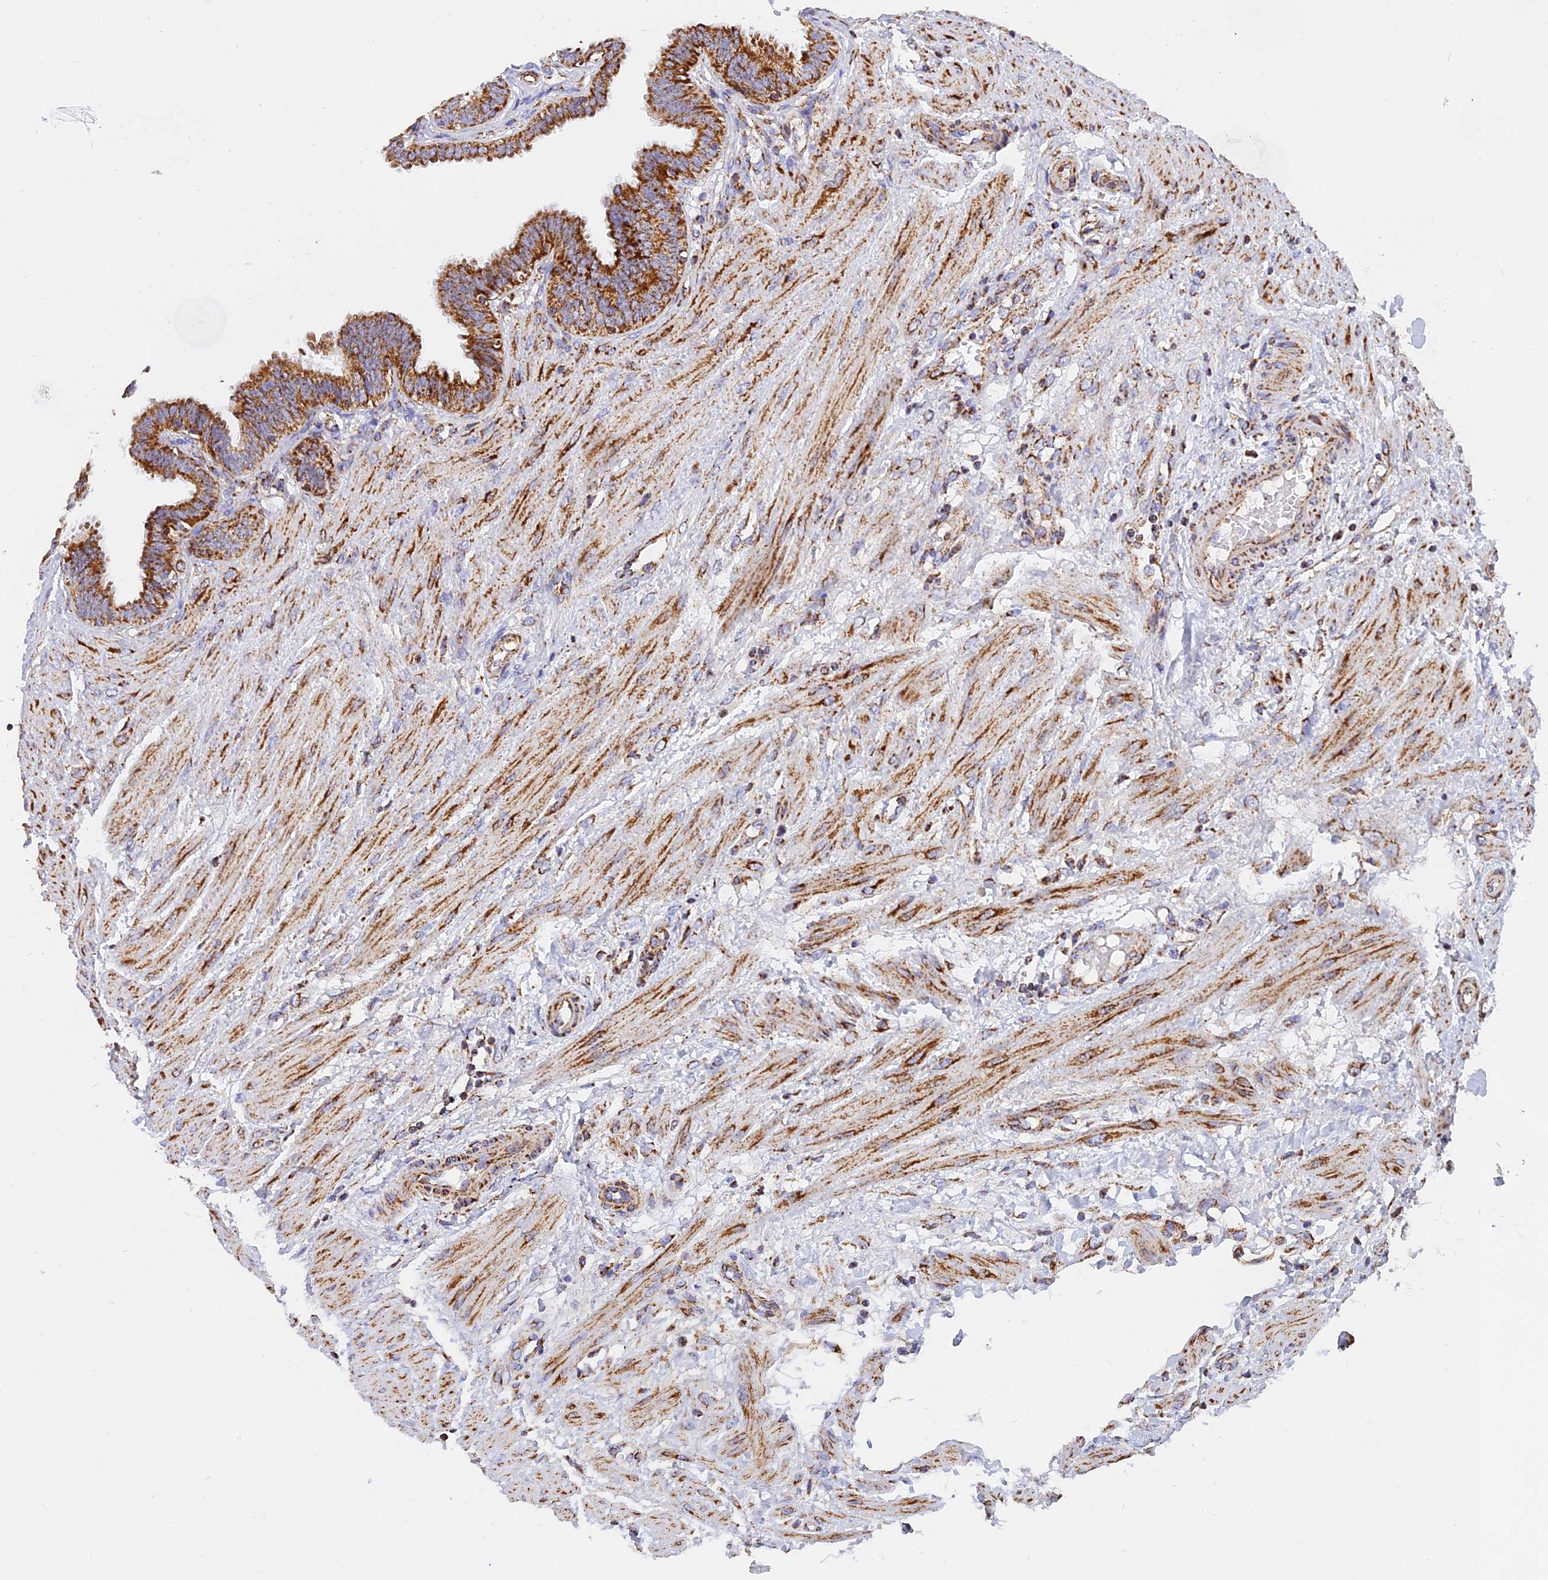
{"staining": {"intensity": "strong", "quantity": ">75%", "location": "cytoplasmic/membranous"}, "tissue": "fallopian tube", "cell_type": "Glandular cells", "image_type": "normal", "snomed": [{"axis": "morphology", "description": "Normal tissue, NOS"}, {"axis": "topography", "description": "Fallopian tube"}], "caption": "Immunohistochemistry histopathology image of unremarkable human fallopian tube stained for a protein (brown), which demonstrates high levels of strong cytoplasmic/membranous expression in about >75% of glandular cells.", "gene": "NDUFB6", "patient": {"sex": "female", "age": 32}}